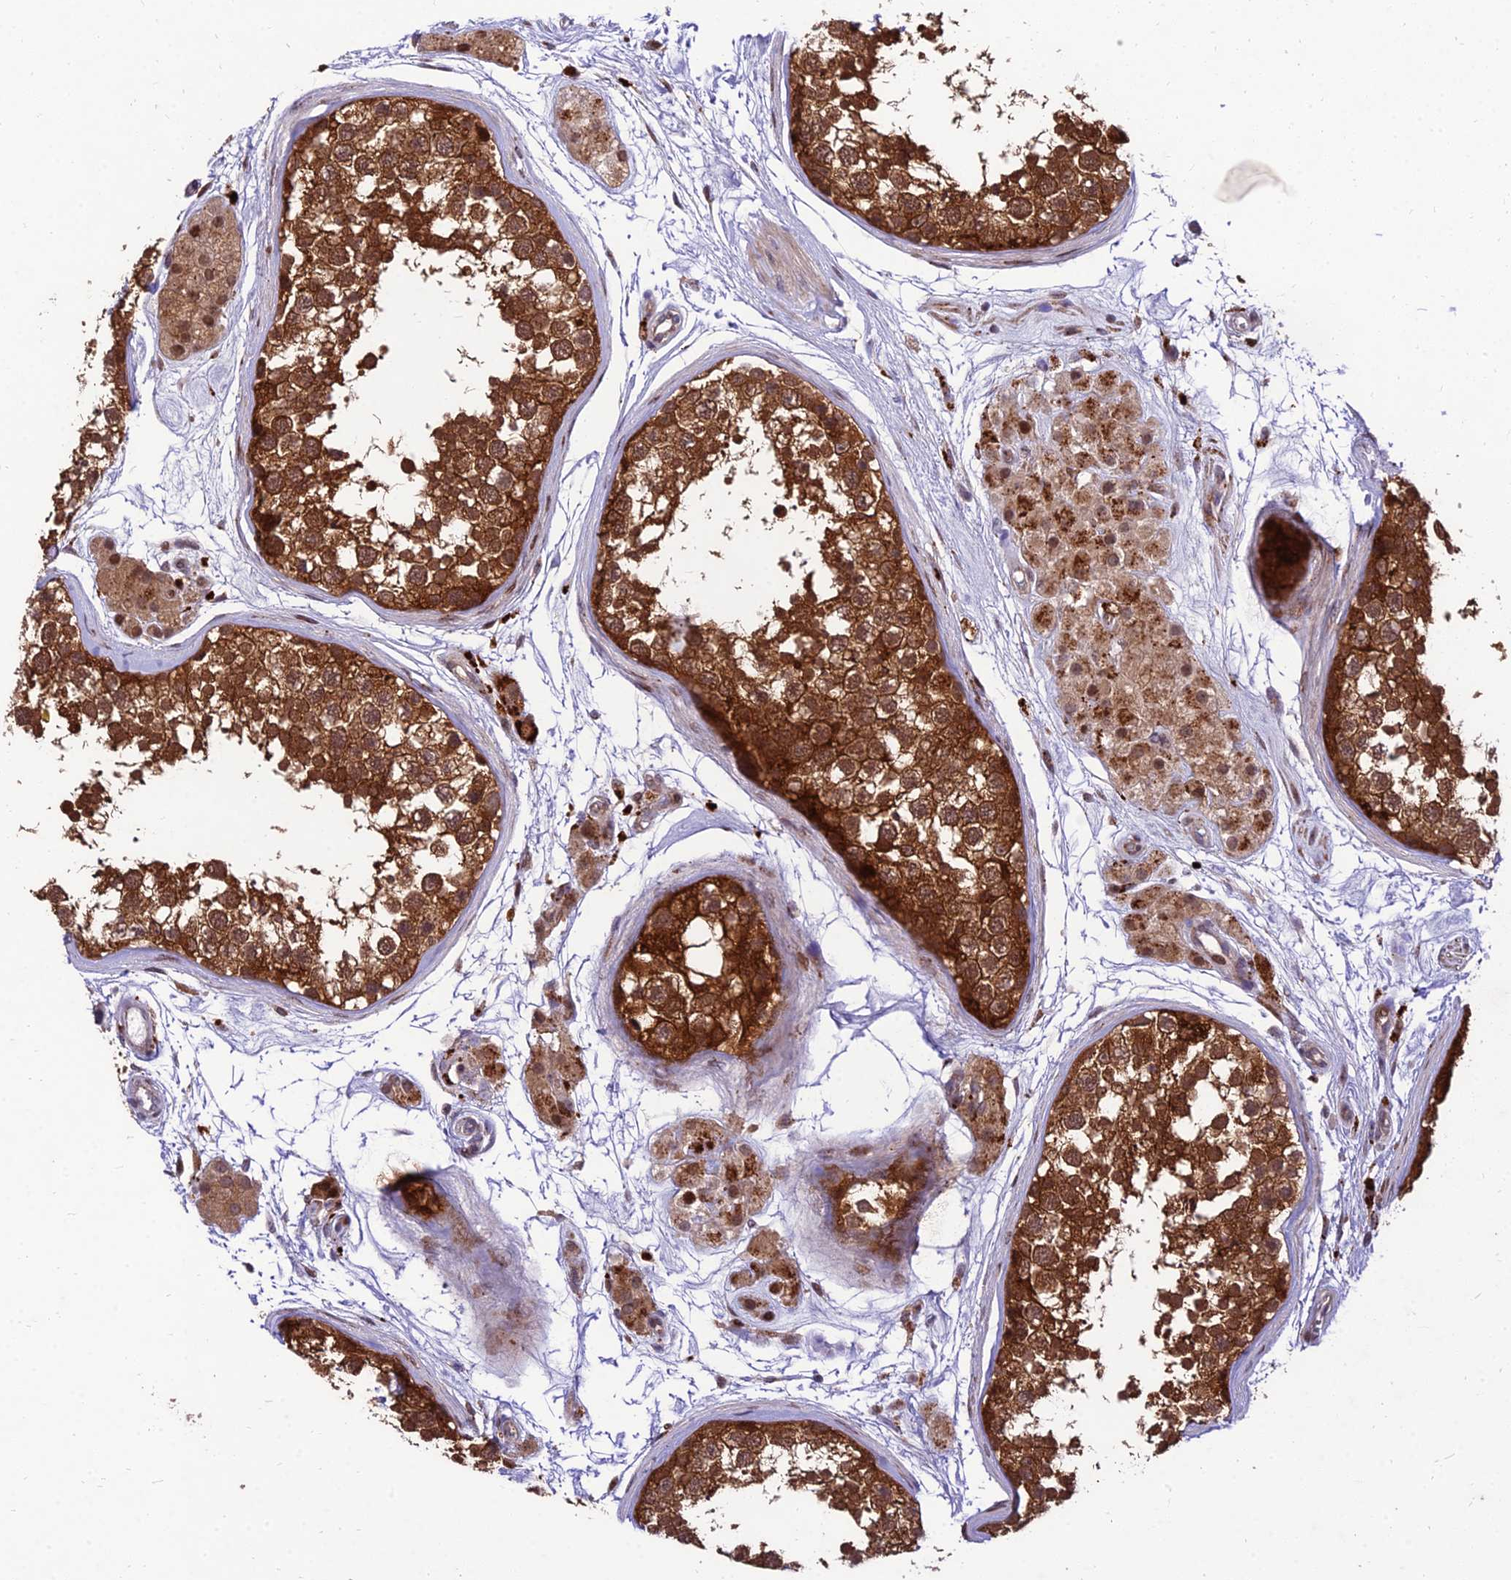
{"staining": {"intensity": "strong", "quantity": ">75%", "location": "cytoplasmic/membranous"}, "tissue": "testis", "cell_type": "Cells in seminiferous ducts", "image_type": "normal", "snomed": [{"axis": "morphology", "description": "Normal tissue, NOS"}, {"axis": "topography", "description": "Testis"}], "caption": "This is a histology image of immunohistochemistry (IHC) staining of unremarkable testis, which shows strong expression in the cytoplasmic/membranous of cells in seminiferous ducts.", "gene": "MKKS", "patient": {"sex": "male", "age": 56}}